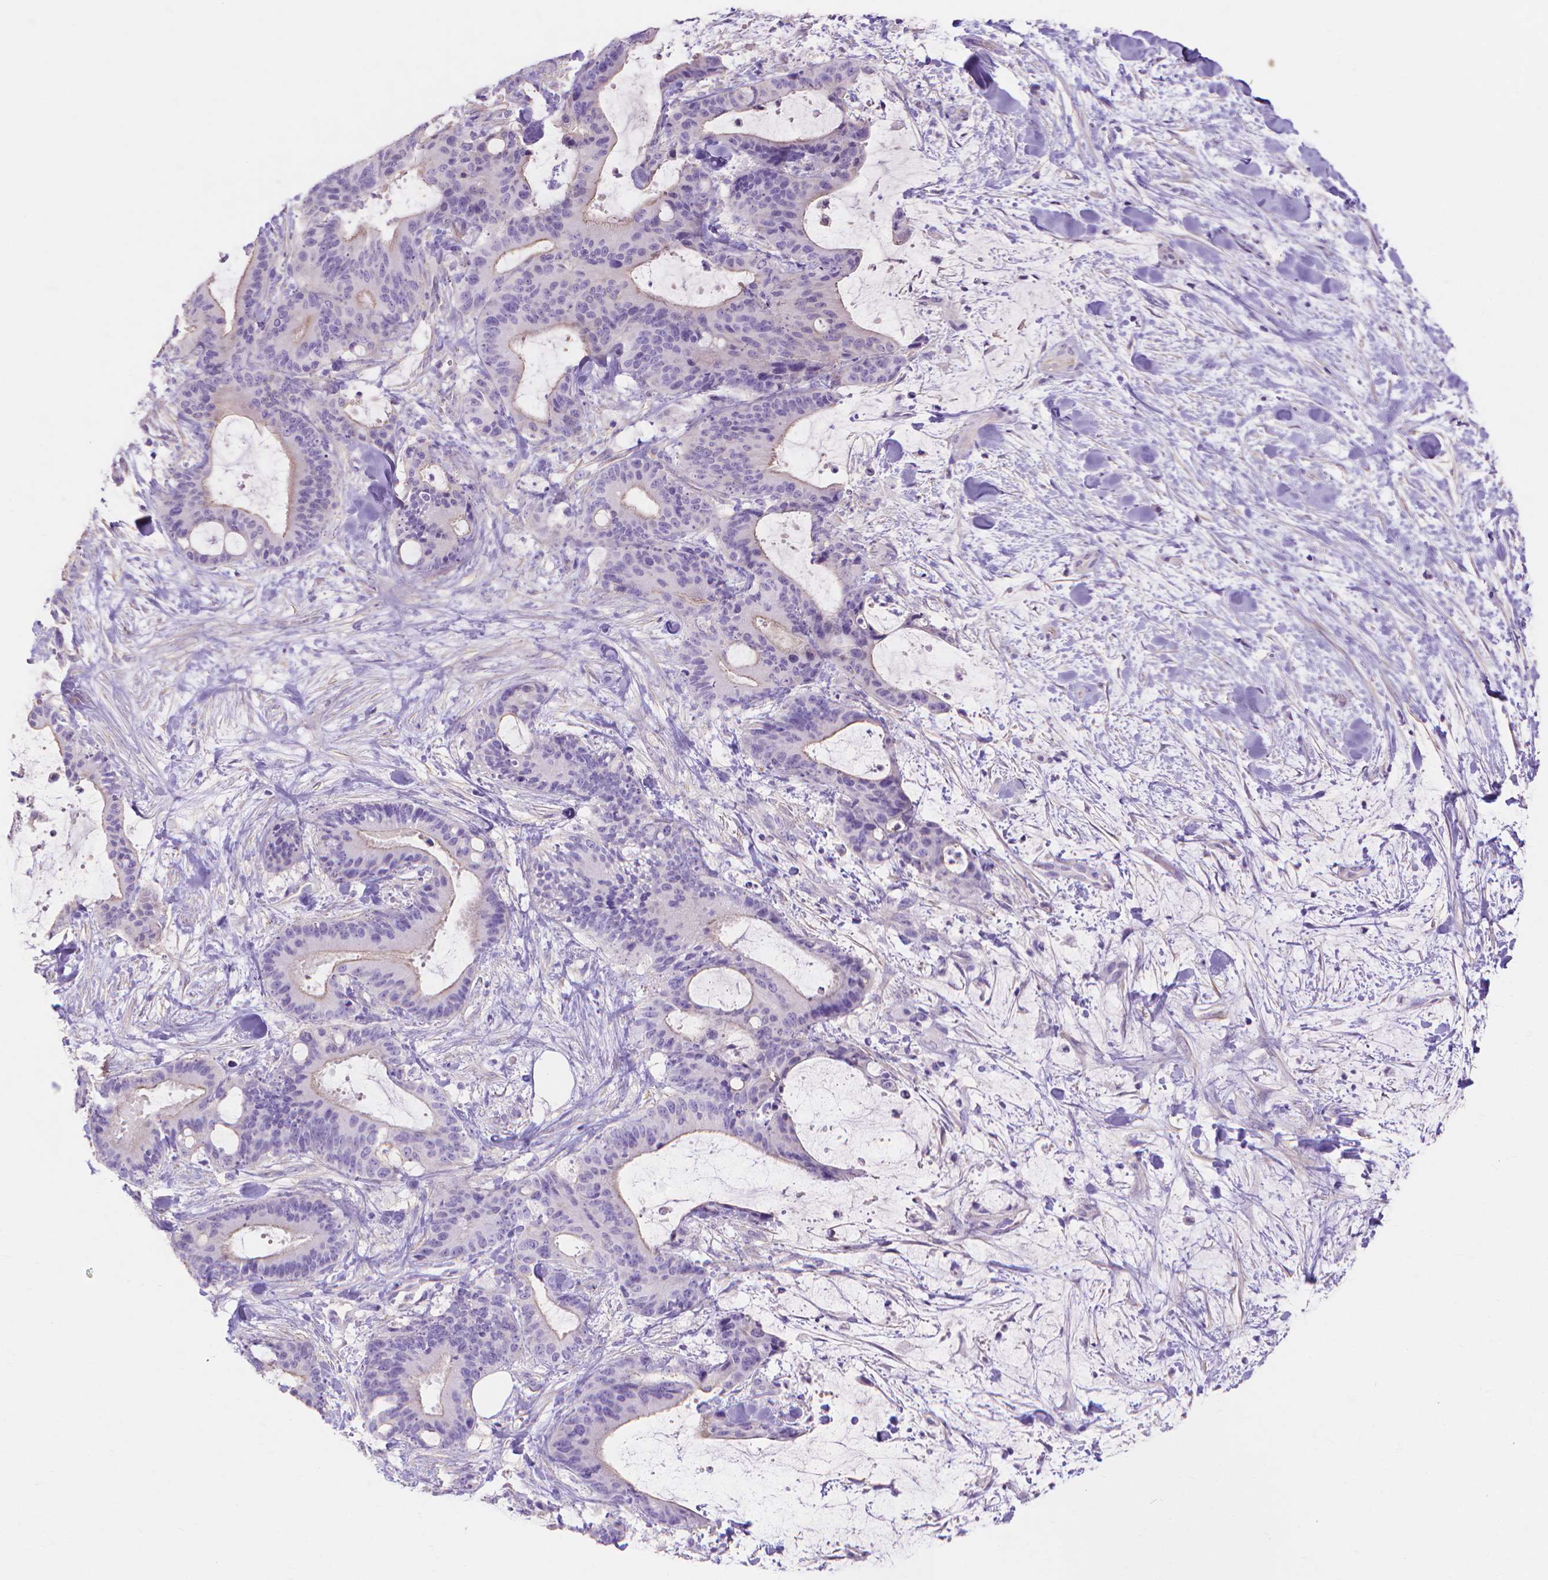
{"staining": {"intensity": "weak", "quantity": "<25%", "location": "cytoplasmic/membranous"}, "tissue": "liver cancer", "cell_type": "Tumor cells", "image_type": "cancer", "snomed": [{"axis": "morphology", "description": "Cholangiocarcinoma"}, {"axis": "topography", "description": "Liver"}], "caption": "Immunohistochemical staining of liver cholangiocarcinoma shows no significant expression in tumor cells. (DAB (3,3'-diaminobenzidine) immunohistochemistry, high magnification).", "gene": "MBLAC1", "patient": {"sex": "female", "age": 73}}